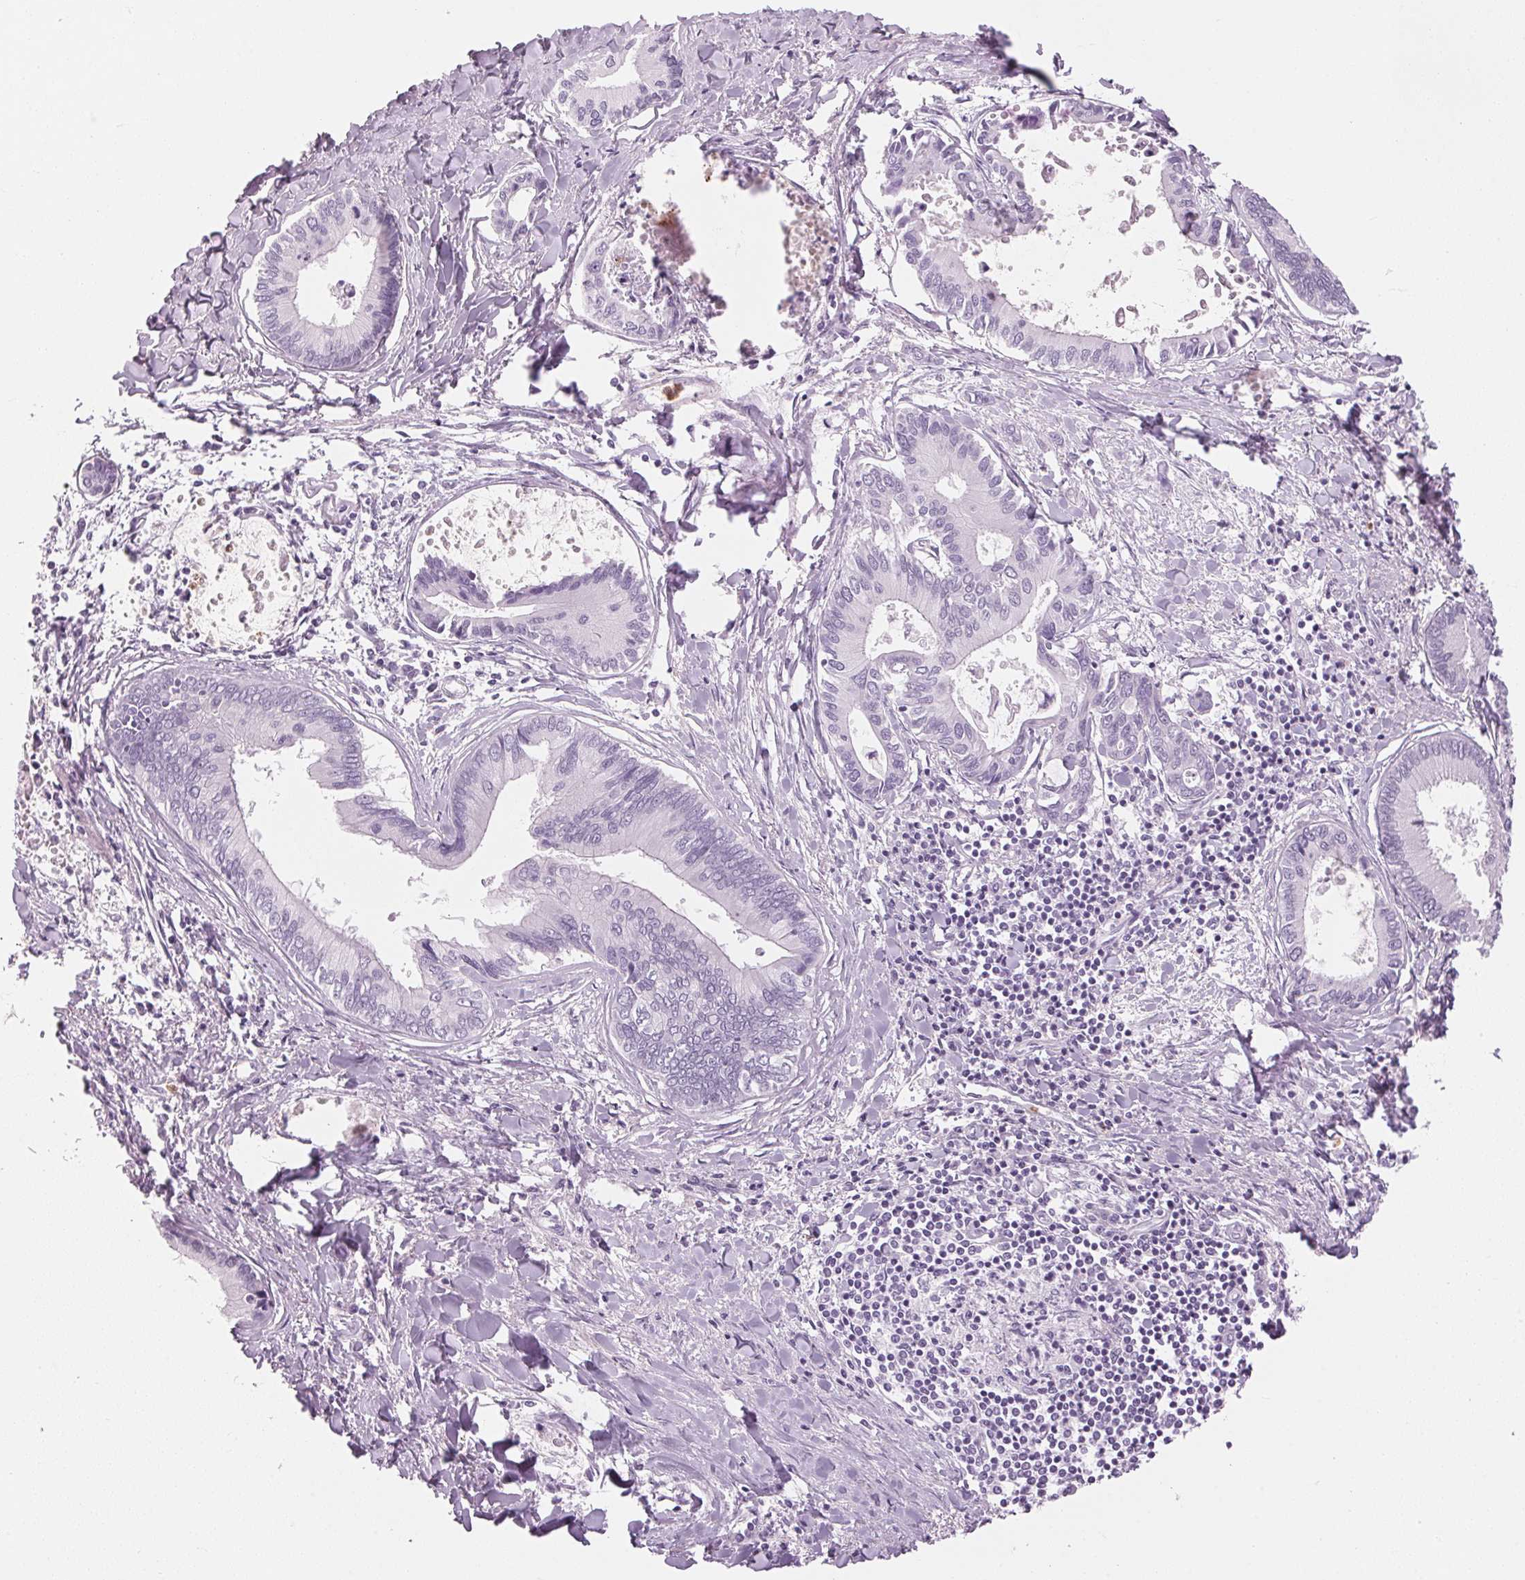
{"staining": {"intensity": "negative", "quantity": "none", "location": "none"}, "tissue": "liver cancer", "cell_type": "Tumor cells", "image_type": "cancer", "snomed": [{"axis": "morphology", "description": "Cholangiocarcinoma"}, {"axis": "topography", "description": "Liver"}], "caption": "Immunohistochemistry histopathology image of liver cholangiocarcinoma stained for a protein (brown), which shows no positivity in tumor cells.", "gene": "KLK7", "patient": {"sex": "male", "age": 66}}